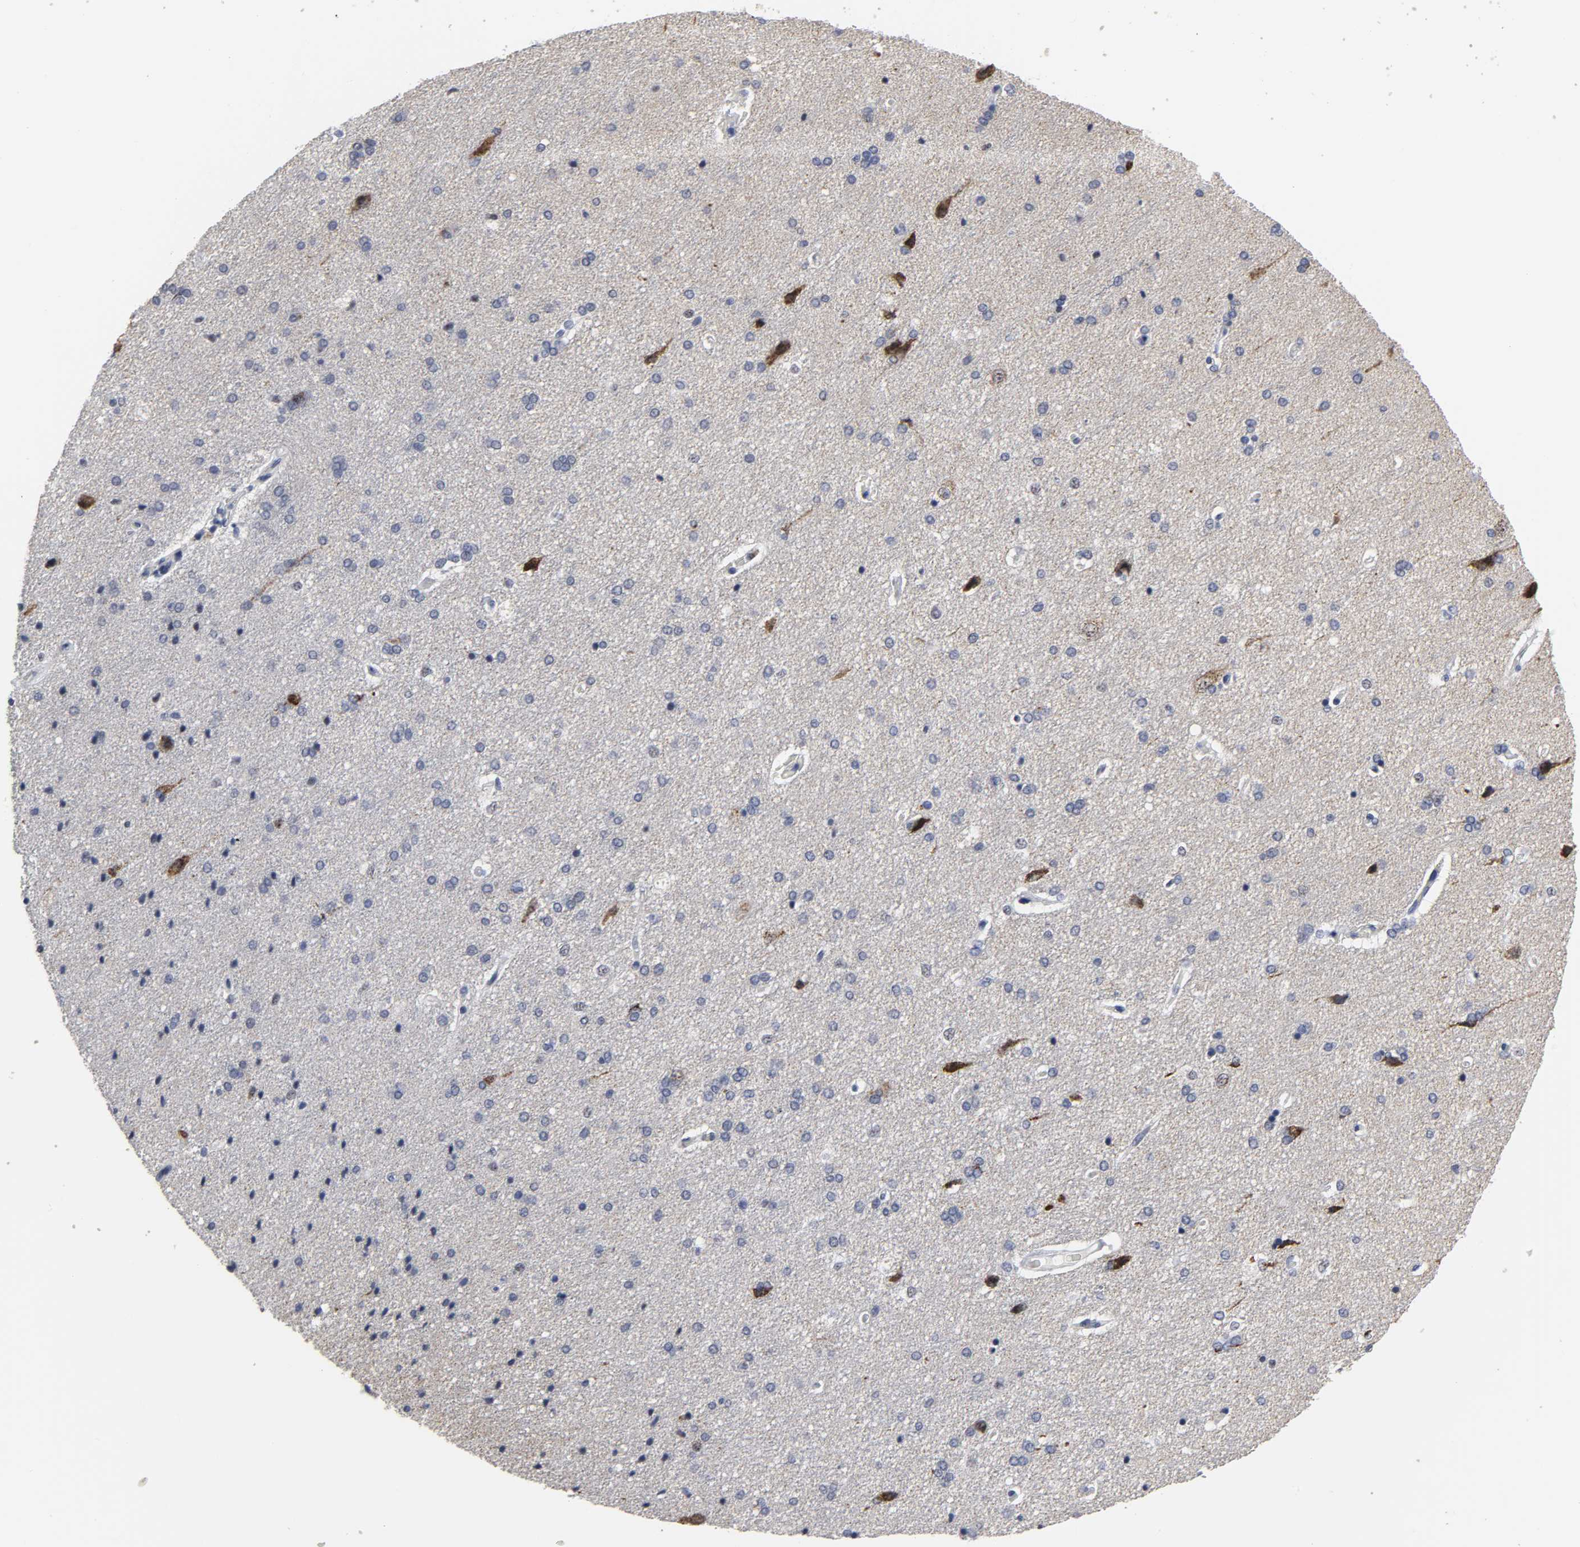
{"staining": {"intensity": "negative", "quantity": "none", "location": "none"}, "tissue": "cerebral cortex", "cell_type": "Endothelial cells", "image_type": "normal", "snomed": [{"axis": "morphology", "description": "Normal tissue, NOS"}, {"axis": "topography", "description": "Cerebral cortex"}], "caption": "Human cerebral cortex stained for a protein using immunohistochemistry (IHC) demonstrates no staining in endothelial cells.", "gene": "GRHL2", "patient": {"sex": "male", "age": 62}}